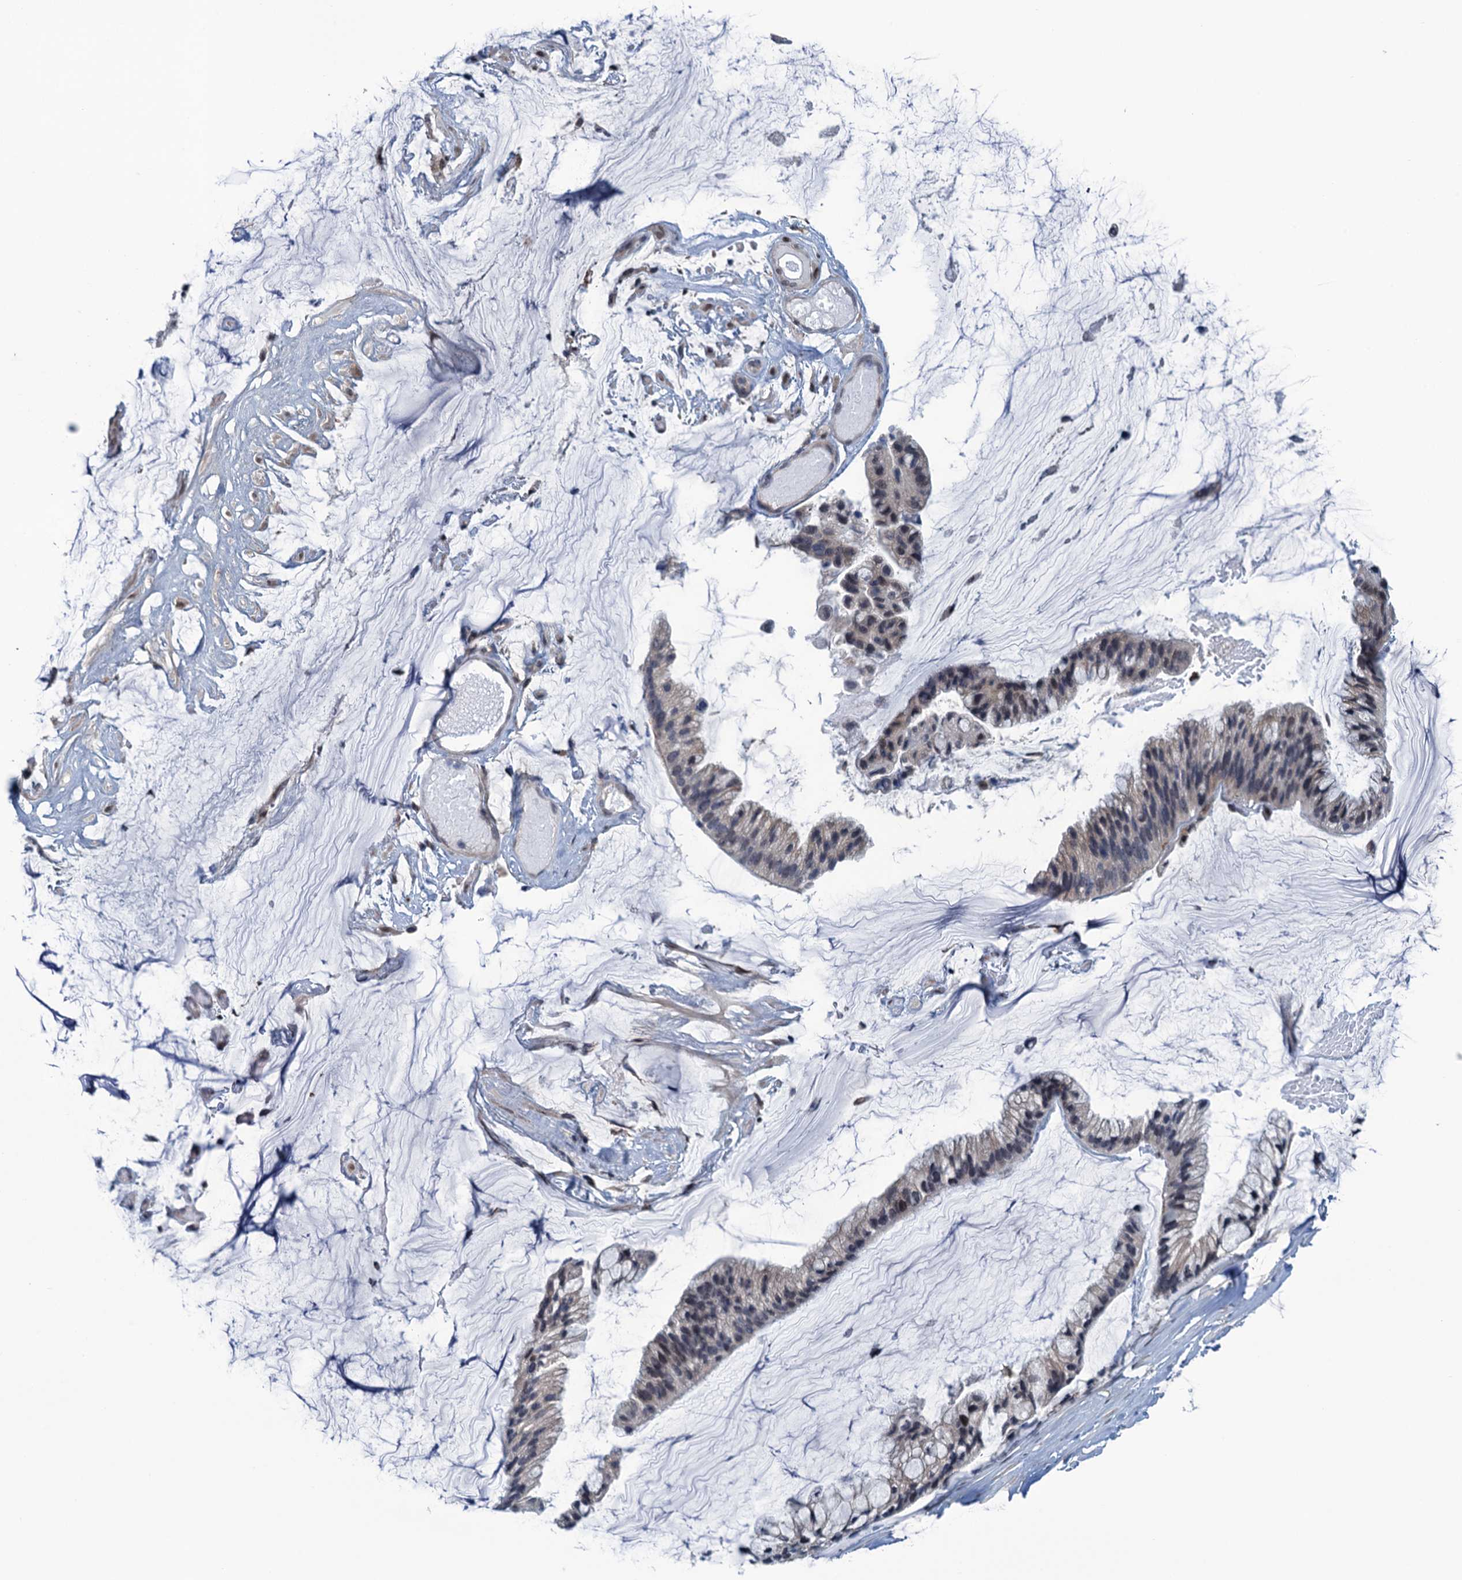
{"staining": {"intensity": "weak", "quantity": "25%-75%", "location": "nuclear"}, "tissue": "ovarian cancer", "cell_type": "Tumor cells", "image_type": "cancer", "snomed": [{"axis": "morphology", "description": "Cystadenocarcinoma, mucinous, NOS"}, {"axis": "topography", "description": "Ovary"}], "caption": "DAB (3,3'-diaminobenzidine) immunohistochemical staining of human ovarian mucinous cystadenocarcinoma exhibits weak nuclear protein staining in about 25%-75% of tumor cells.", "gene": "SAE1", "patient": {"sex": "female", "age": 39}}